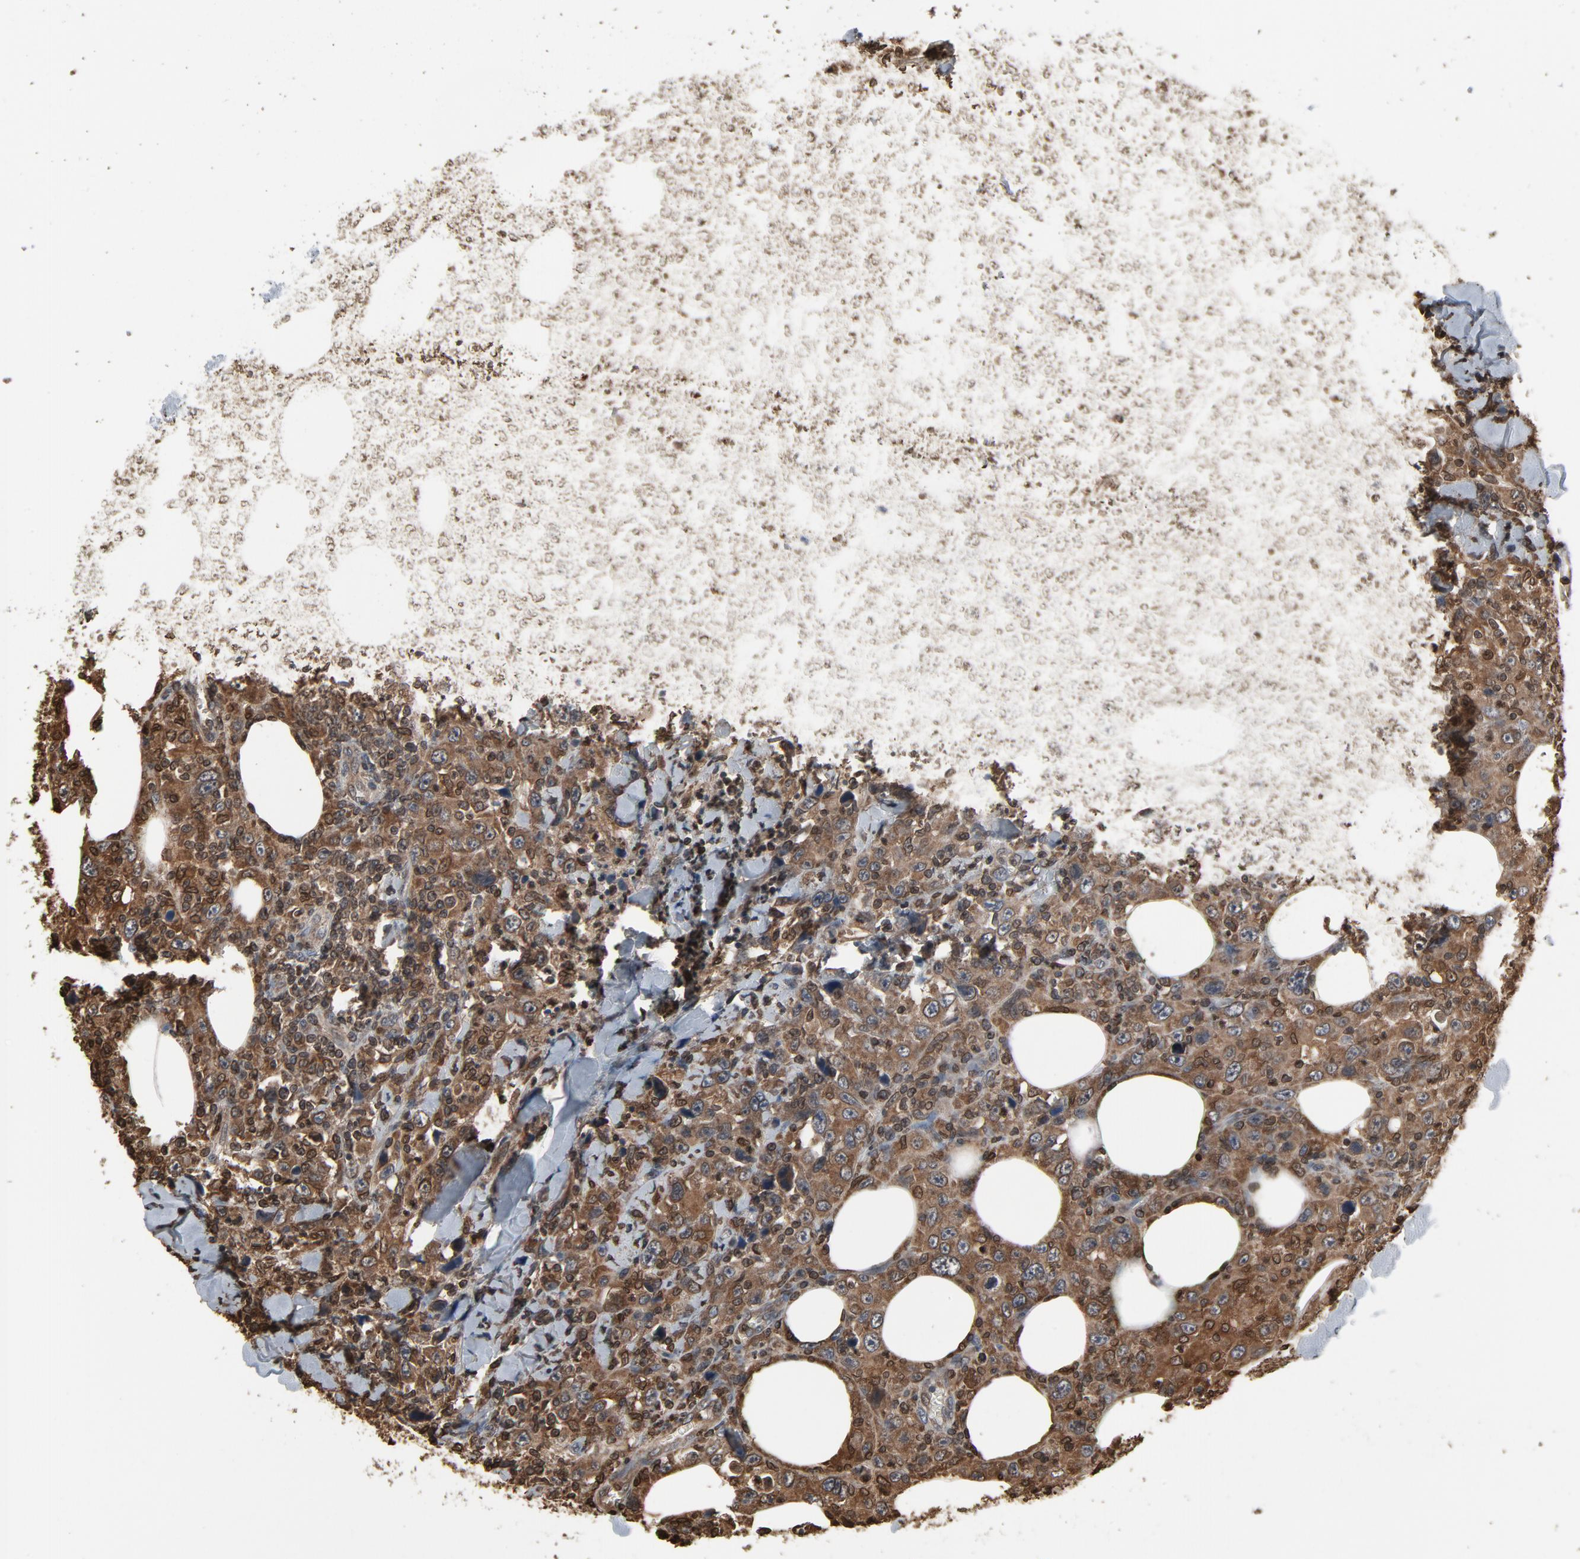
{"staining": {"intensity": "weak", "quantity": ">75%", "location": "cytoplasmic/membranous"}, "tissue": "thyroid cancer", "cell_type": "Tumor cells", "image_type": "cancer", "snomed": [{"axis": "morphology", "description": "Carcinoma, NOS"}, {"axis": "topography", "description": "Thyroid gland"}], "caption": "DAB immunohistochemical staining of human thyroid cancer shows weak cytoplasmic/membranous protein staining in about >75% of tumor cells.", "gene": "UBE2D1", "patient": {"sex": "female", "age": 77}}